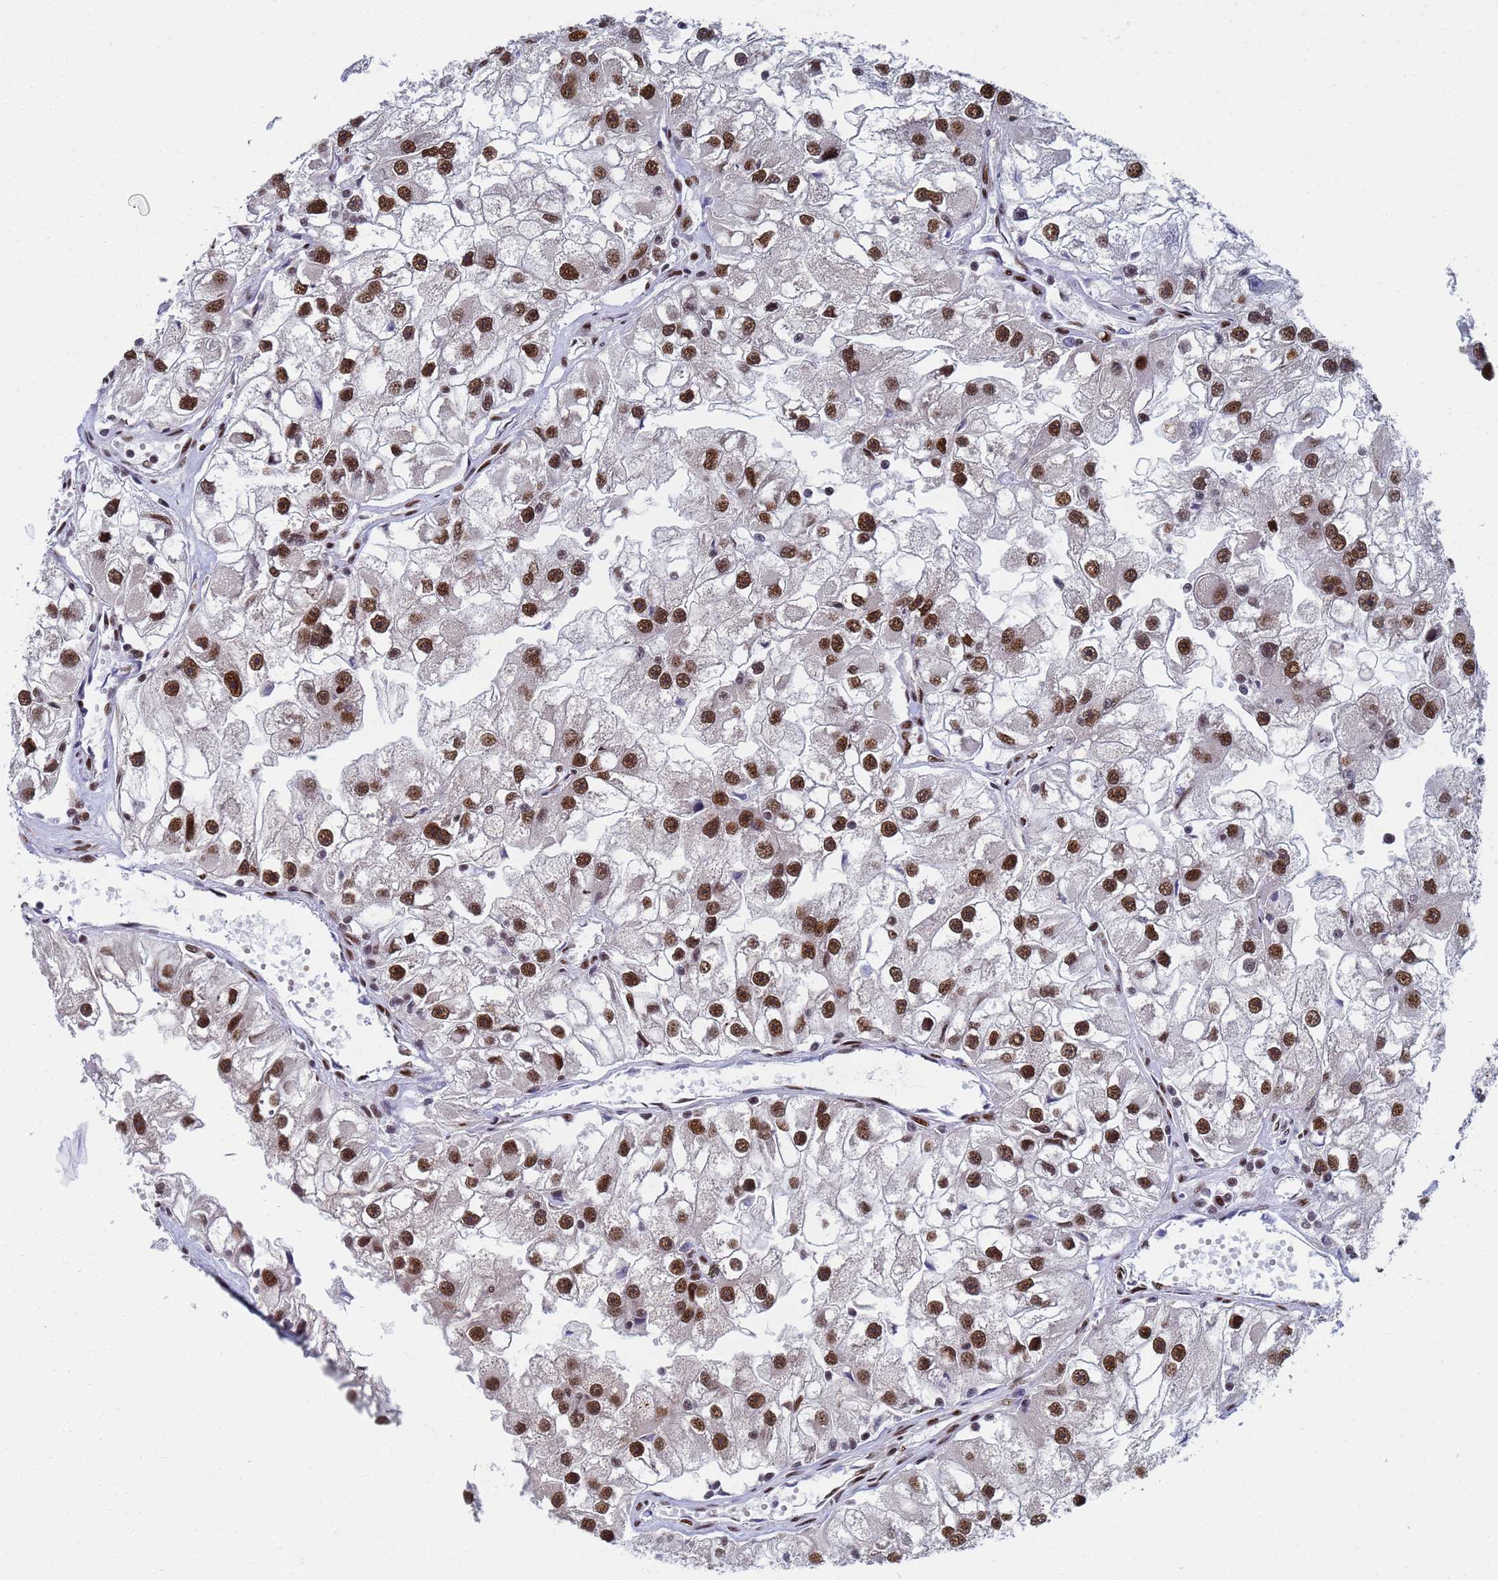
{"staining": {"intensity": "strong", "quantity": ">75%", "location": "nuclear"}, "tissue": "renal cancer", "cell_type": "Tumor cells", "image_type": "cancer", "snomed": [{"axis": "morphology", "description": "Adenocarcinoma, NOS"}, {"axis": "topography", "description": "Kidney"}], "caption": "IHC staining of adenocarcinoma (renal), which displays high levels of strong nuclear expression in about >75% of tumor cells indicating strong nuclear protein expression. The staining was performed using DAB (brown) for protein detection and nuclei were counterstained in hematoxylin (blue).", "gene": "AP5Z1", "patient": {"sex": "male", "age": 63}}